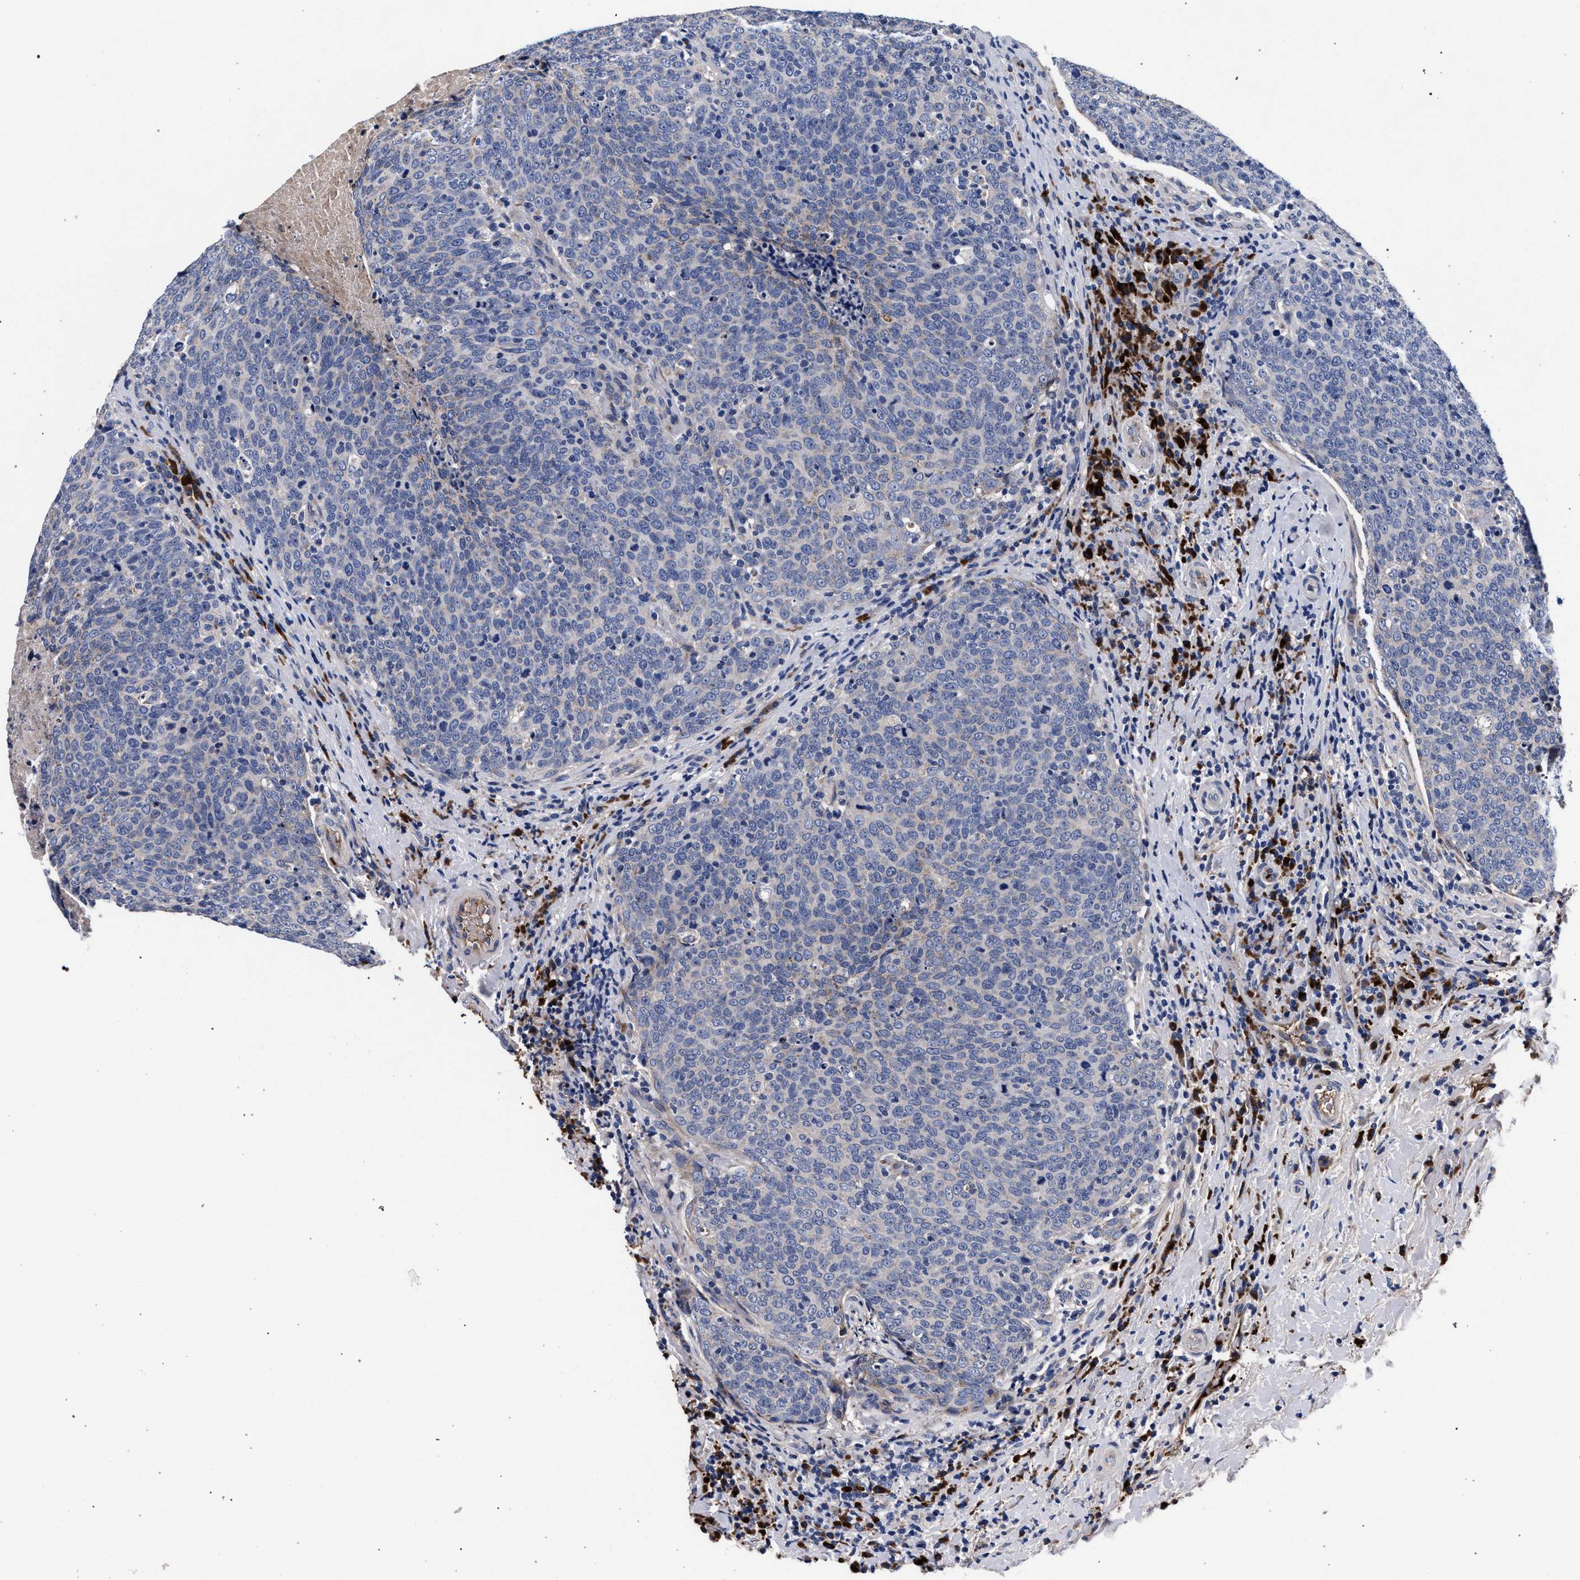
{"staining": {"intensity": "negative", "quantity": "none", "location": "none"}, "tissue": "head and neck cancer", "cell_type": "Tumor cells", "image_type": "cancer", "snomed": [{"axis": "morphology", "description": "Squamous cell carcinoma, NOS"}, {"axis": "morphology", "description": "Squamous cell carcinoma, metastatic, NOS"}, {"axis": "topography", "description": "Lymph node"}, {"axis": "topography", "description": "Head-Neck"}], "caption": "Protein analysis of head and neck metastatic squamous cell carcinoma displays no significant expression in tumor cells. (DAB (3,3'-diaminobenzidine) immunohistochemistry (IHC) with hematoxylin counter stain).", "gene": "ACOX1", "patient": {"sex": "male", "age": 62}}